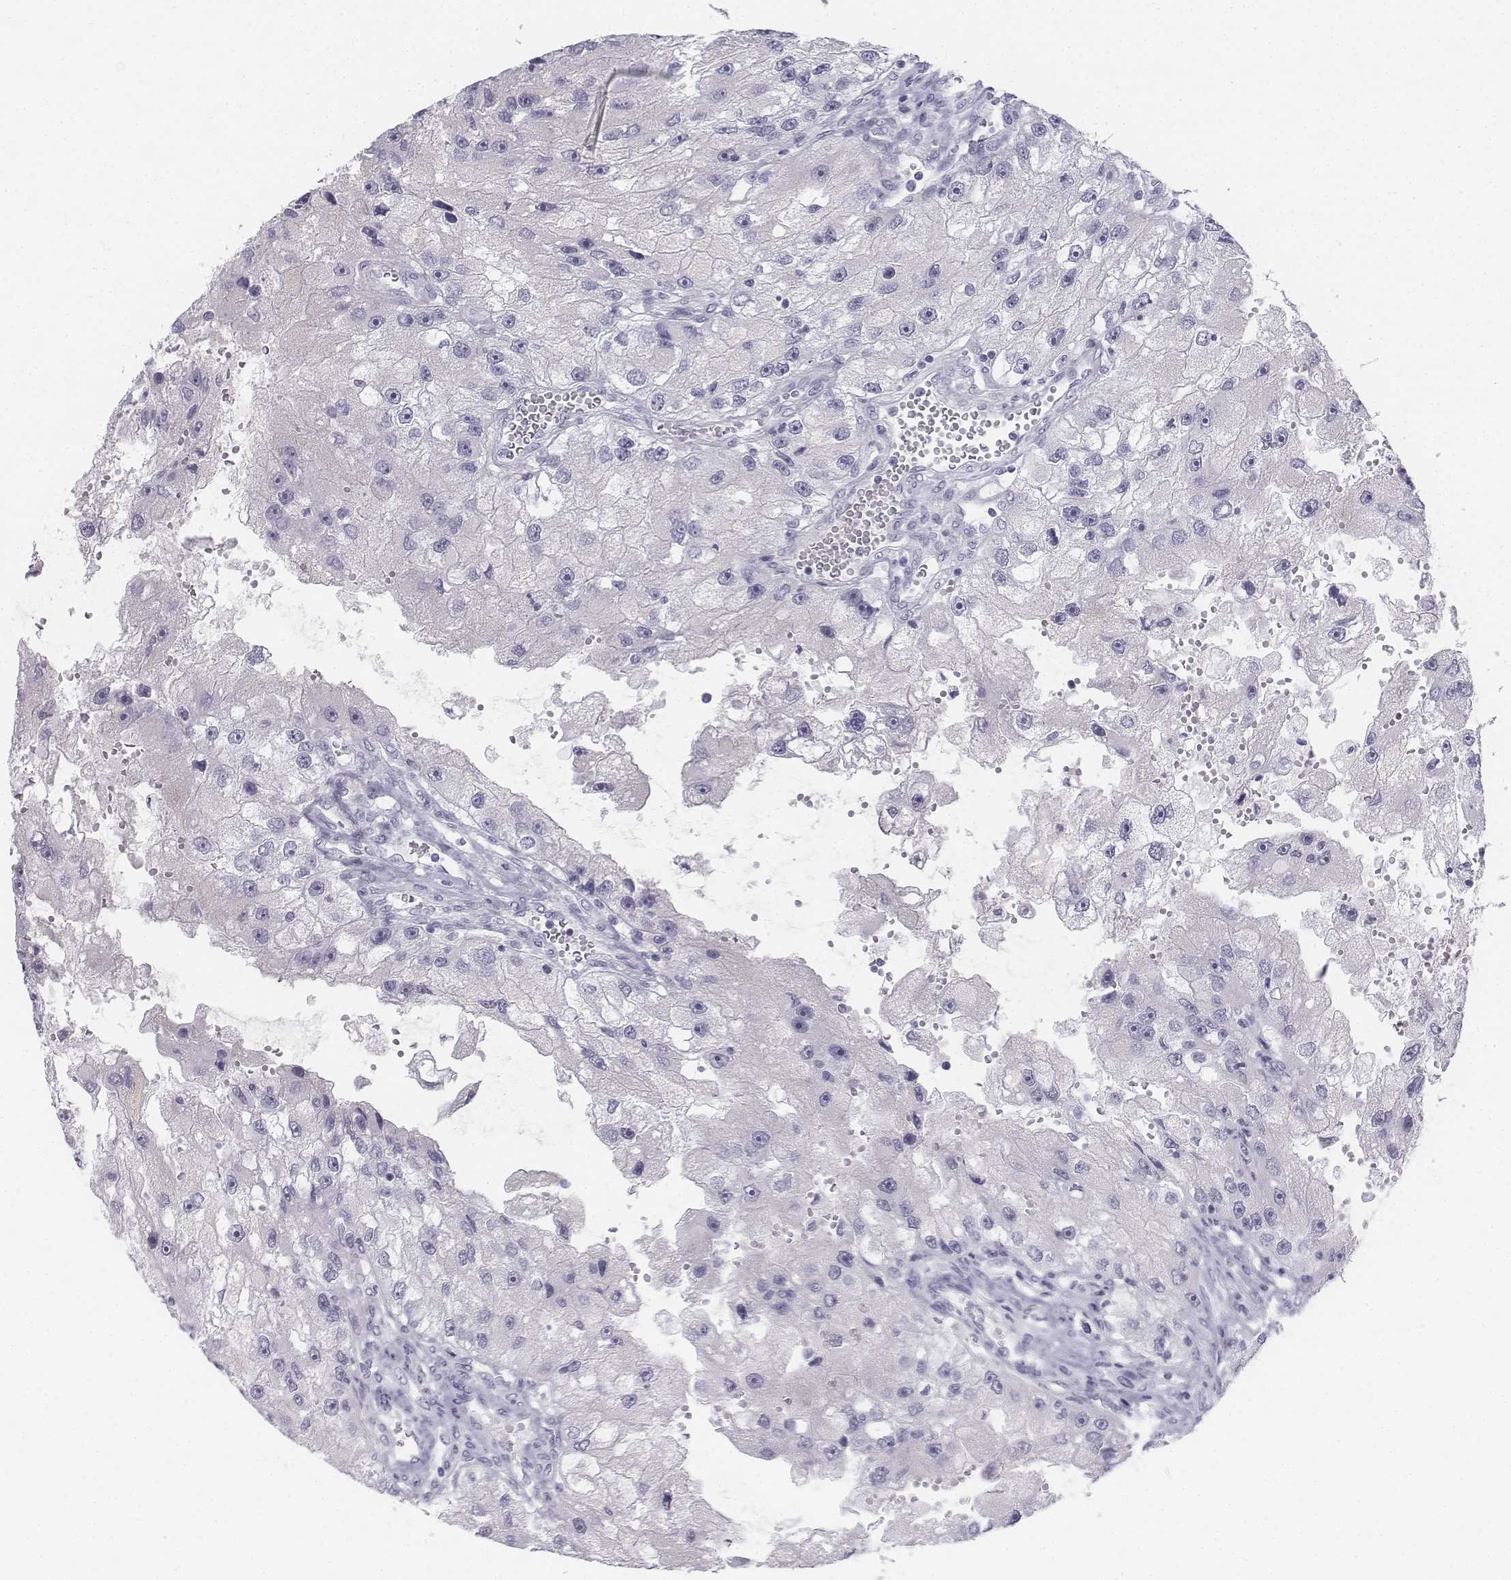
{"staining": {"intensity": "negative", "quantity": "none", "location": "none"}, "tissue": "renal cancer", "cell_type": "Tumor cells", "image_type": "cancer", "snomed": [{"axis": "morphology", "description": "Adenocarcinoma, NOS"}, {"axis": "topography", "description": "Kidney"}], "caption": "This photomicrograph is of adenocarcinoma (renal) stained with immunohistochemistry to label a protein in brown with the nuclei are counter-stained blue. There is no expression in tumor cells. Nuclei are stained in blue.", "gene": "TH", "patient": {"sex": "male", "age": 63}}